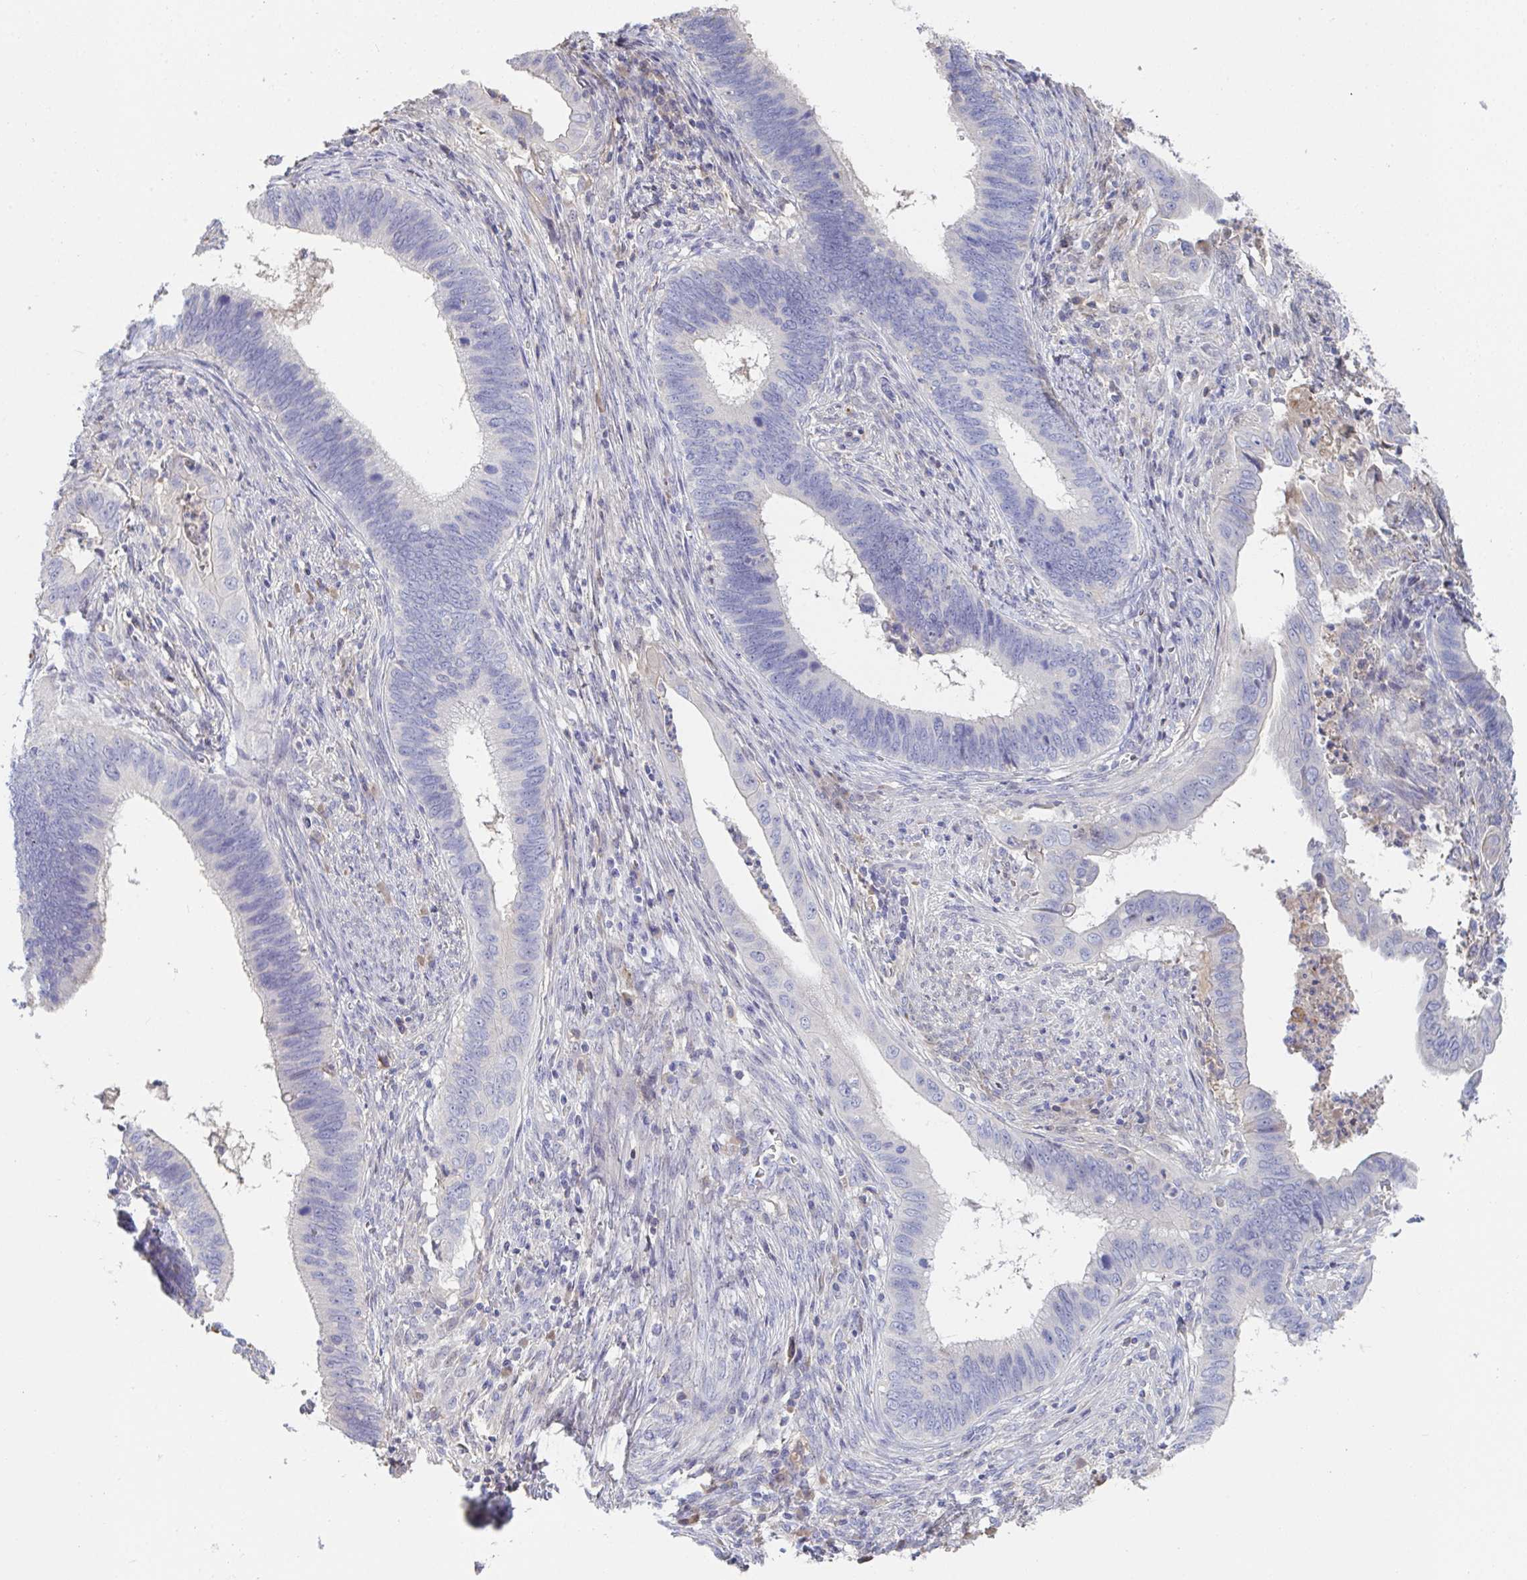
{"staining": {"intensity": "negative", "quantity": "none", "location": "none"}, "tissue": "cervical cancer", "cell_type": "Tumor cells", "image_type": "cancer", "snomed": [{"axis": "morphology", "description": "Adenocarcinoma, NOS"}, {"axis": "topography", "description": "Cervix"}], "caption": "Human cervical cancer stained for a protein using IHC demonstrates no staining in tumor cells.", "gene": "ANO5", "patient": {"sex": "female", "age": 42}}